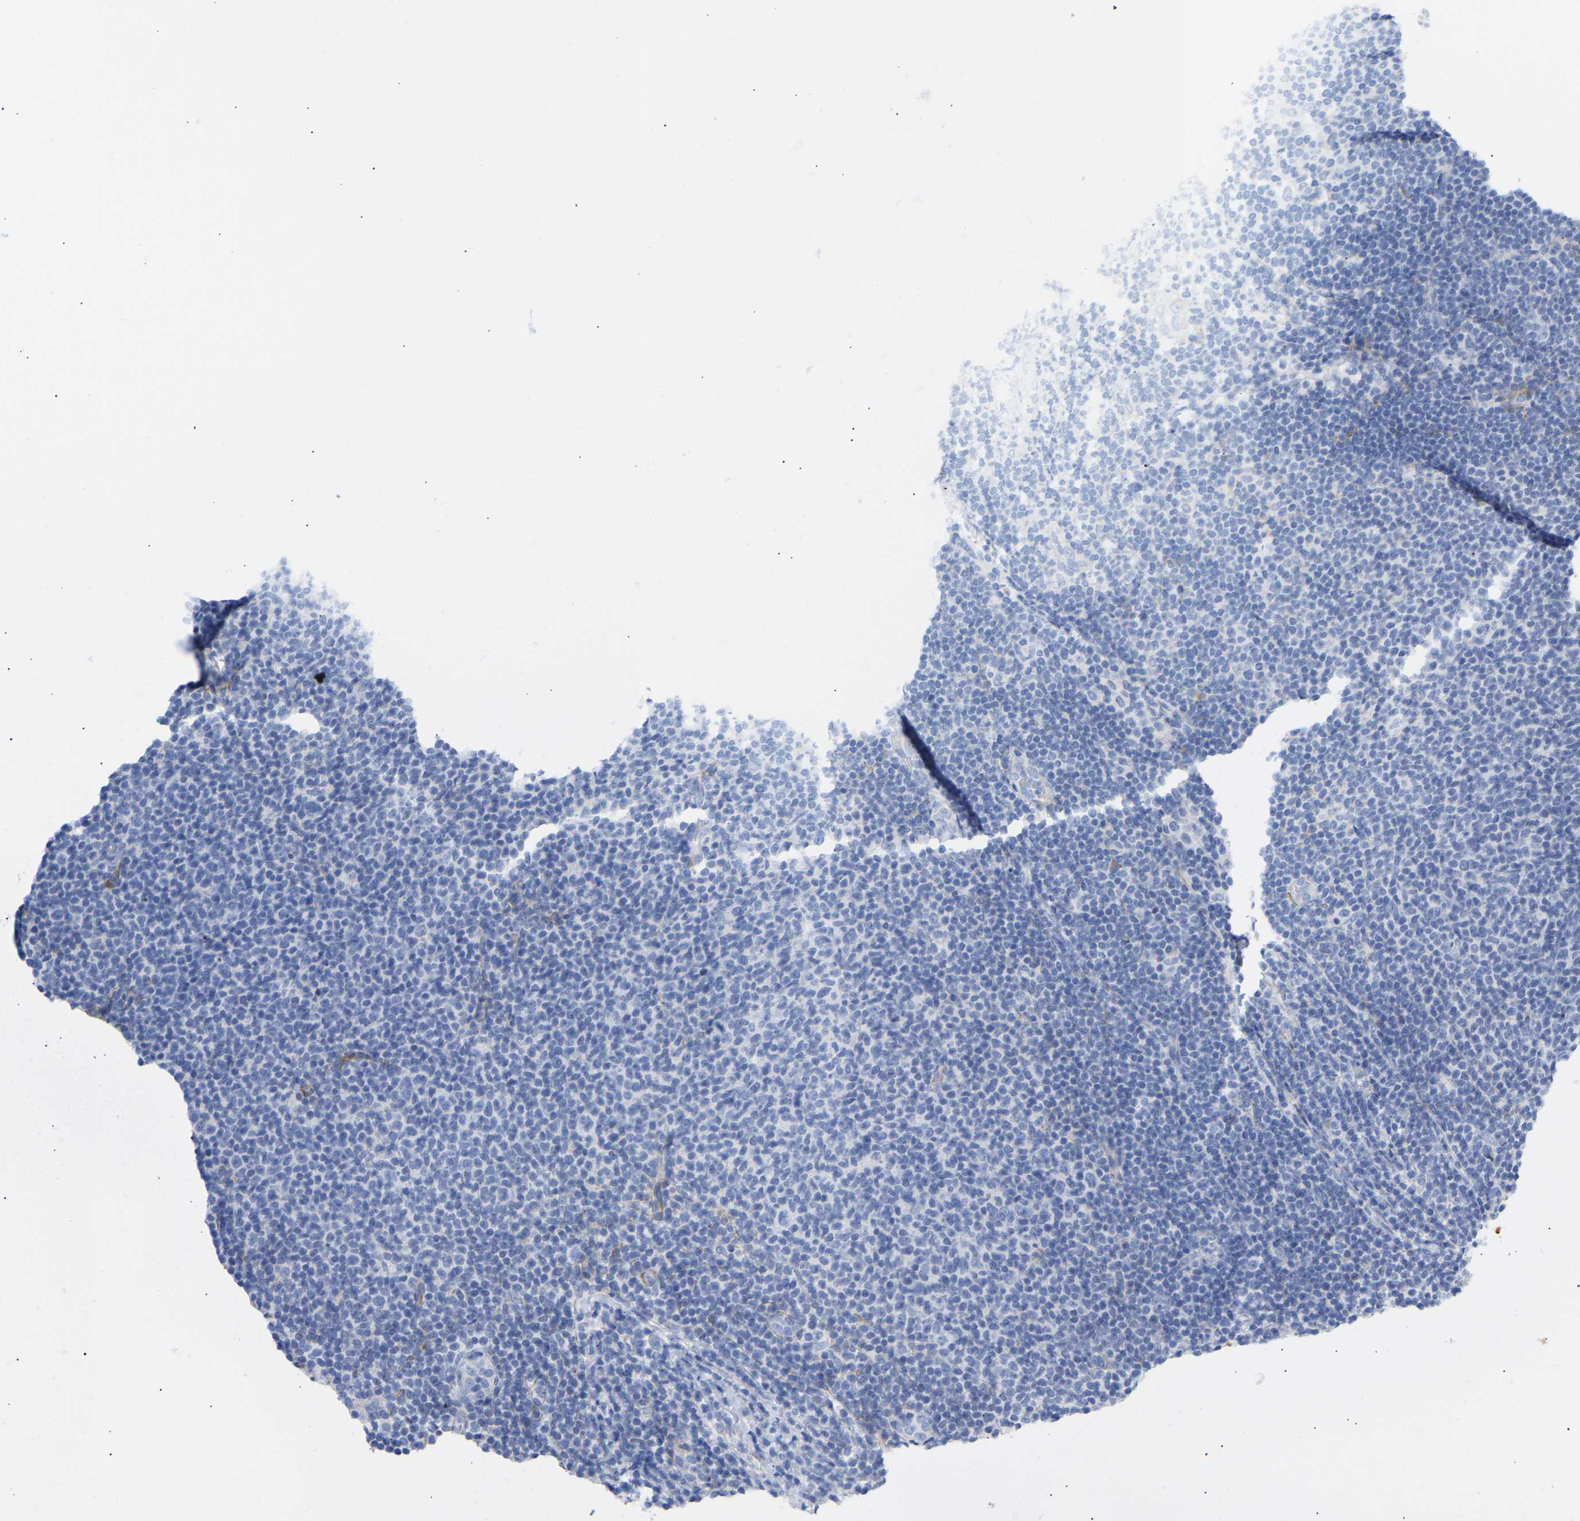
{"staining": {"intensity": "negative", "quantity": "none", "location": "none"}, "tissue": "lymphoma", "cell_type": "Tumor cells", "image_type": "cancer", "snomed": [{"axis": "morphology", "description": "Malignant lymphoma, non-Hodgkin's type, Low grade"}, {"axis": "topography", "description": "Lymph node"}], "caption": "The histopathology image reveals no significant positivity in tumor cells of malignant lymphoma, non-Hodgkin's type (low-grade).", "gene": "AMPH", "patient": {"sex": "male", "age": 66}}